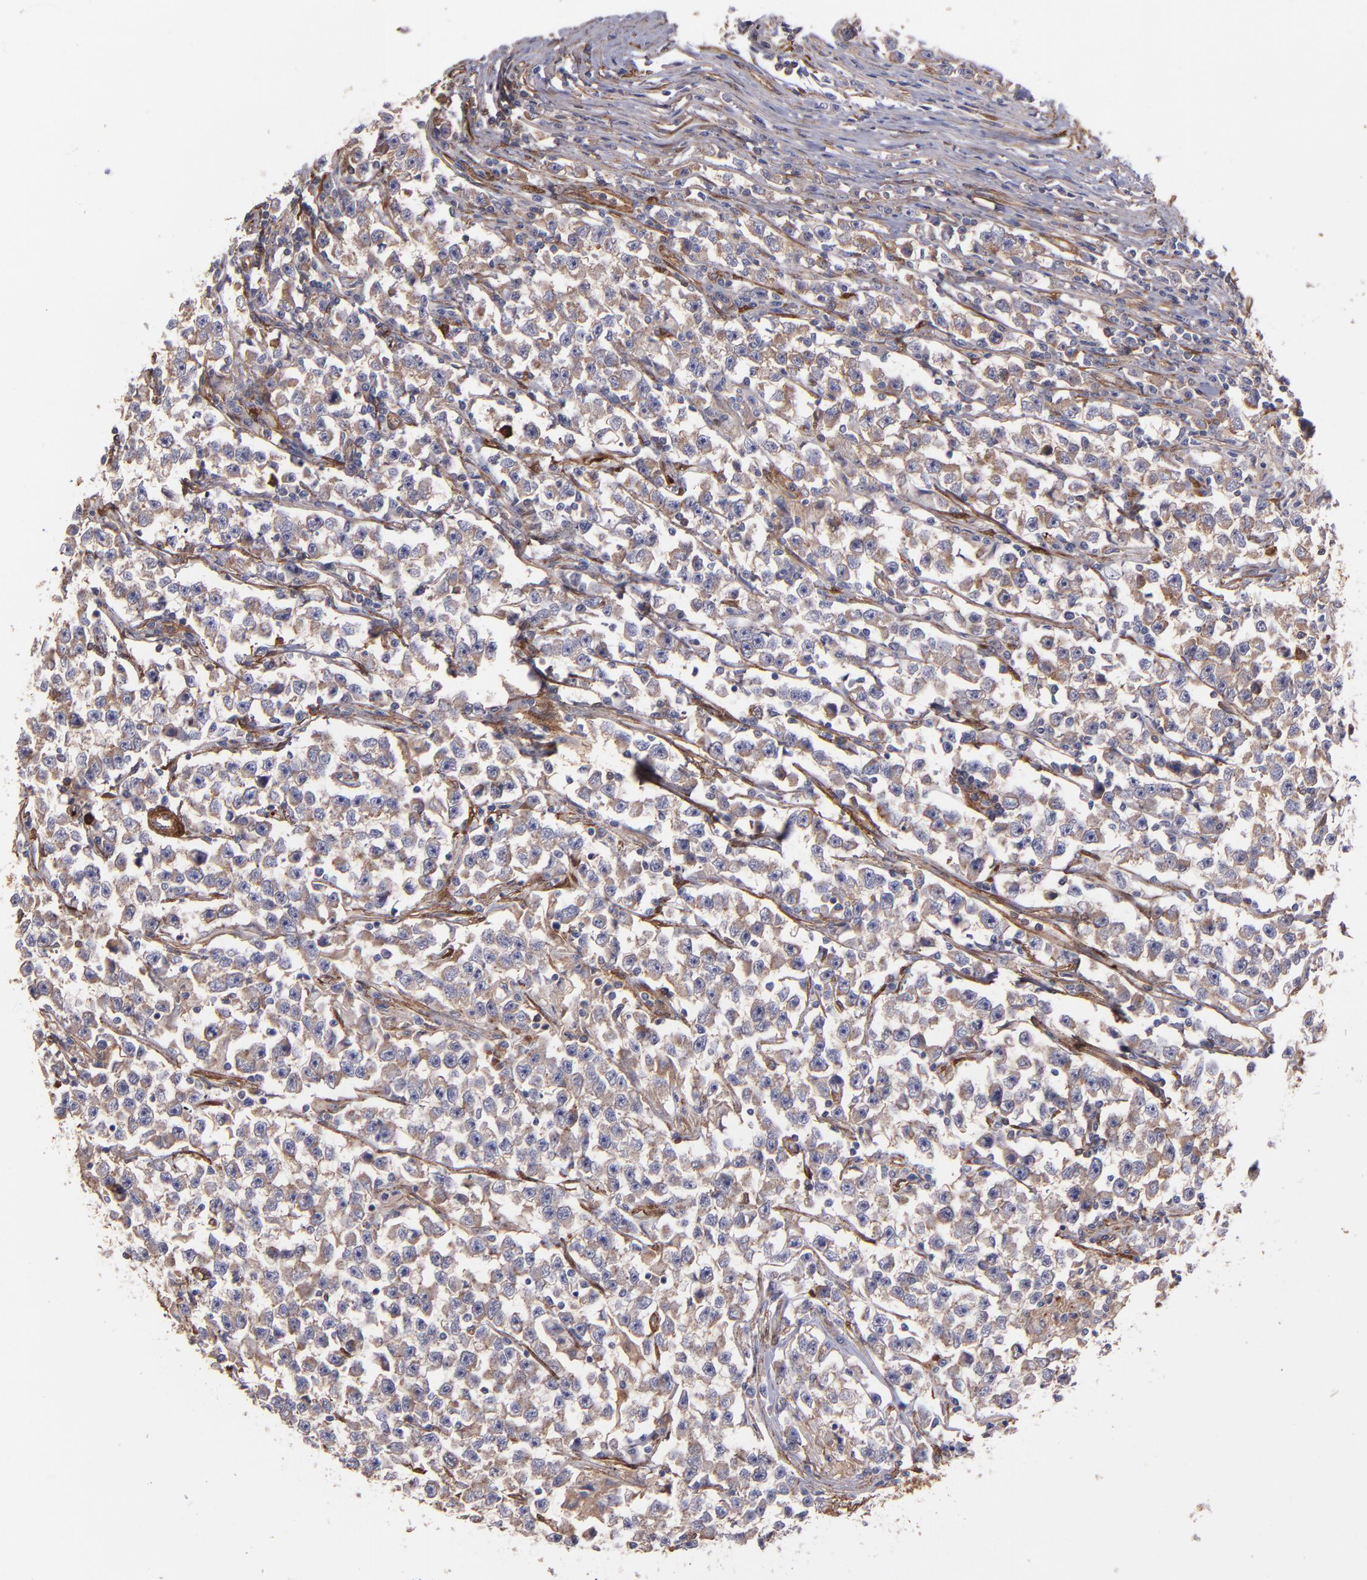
{"staining": {"intensity": "moderate", "quantity": "25%-75%", "location": "cytoplasmic/membranous"}, "tissue": "testis cancer", "cell_type": "Tumor cells", "image_type": "cancer", "snomed": [{"axis": "morphology", "description": "Seminoma, NOS"}, {"axis": "topography", "description": "Testis"}], "caption": "Protein expression analysis of testis cancer reveals moderate cytoplasmic/membranous positivity in approximately 25%-75% of tumor cells.", "gene": "VCL", "patient": {"sex": "male", "age": 33}}